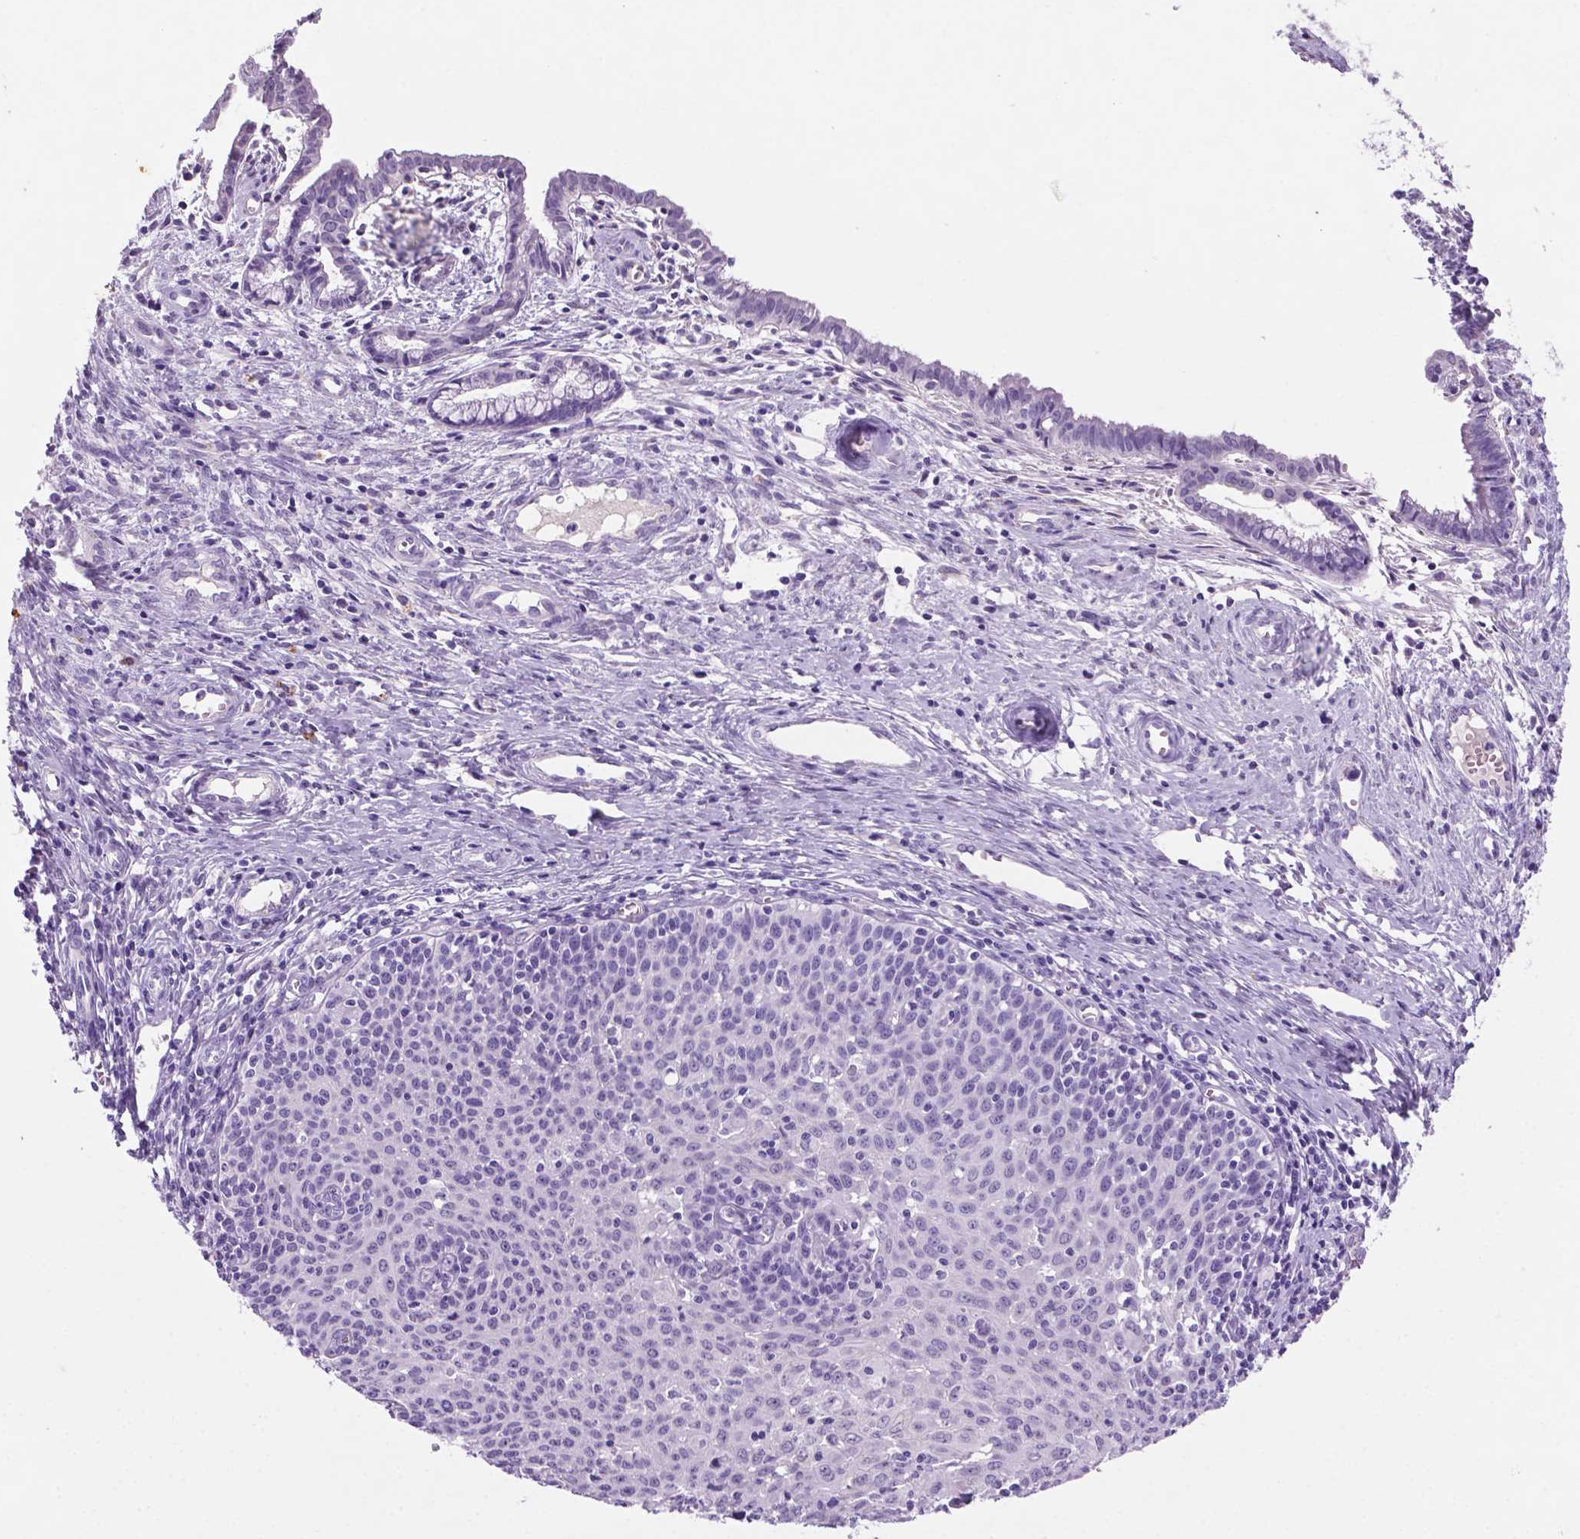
{"staining": {"intensity": "negative", "quantity": "none", "location": "none"}, "tissue": "cervical cancer", "cell_type": "Tumor cells", "image_type": "cancer", "snomed": [{"axis": "morphology", "description": "Squamous cell carcinoma, NOS"}, {"axis": "topography", "description": "Cervix"}], "caption": "The histopathology image reveals no significant positivity in tumor cells of cervical cancer (squamous cell carcinoma).", "gene": "C18orf21", "patient": {"sex": "female", "age": 38}}